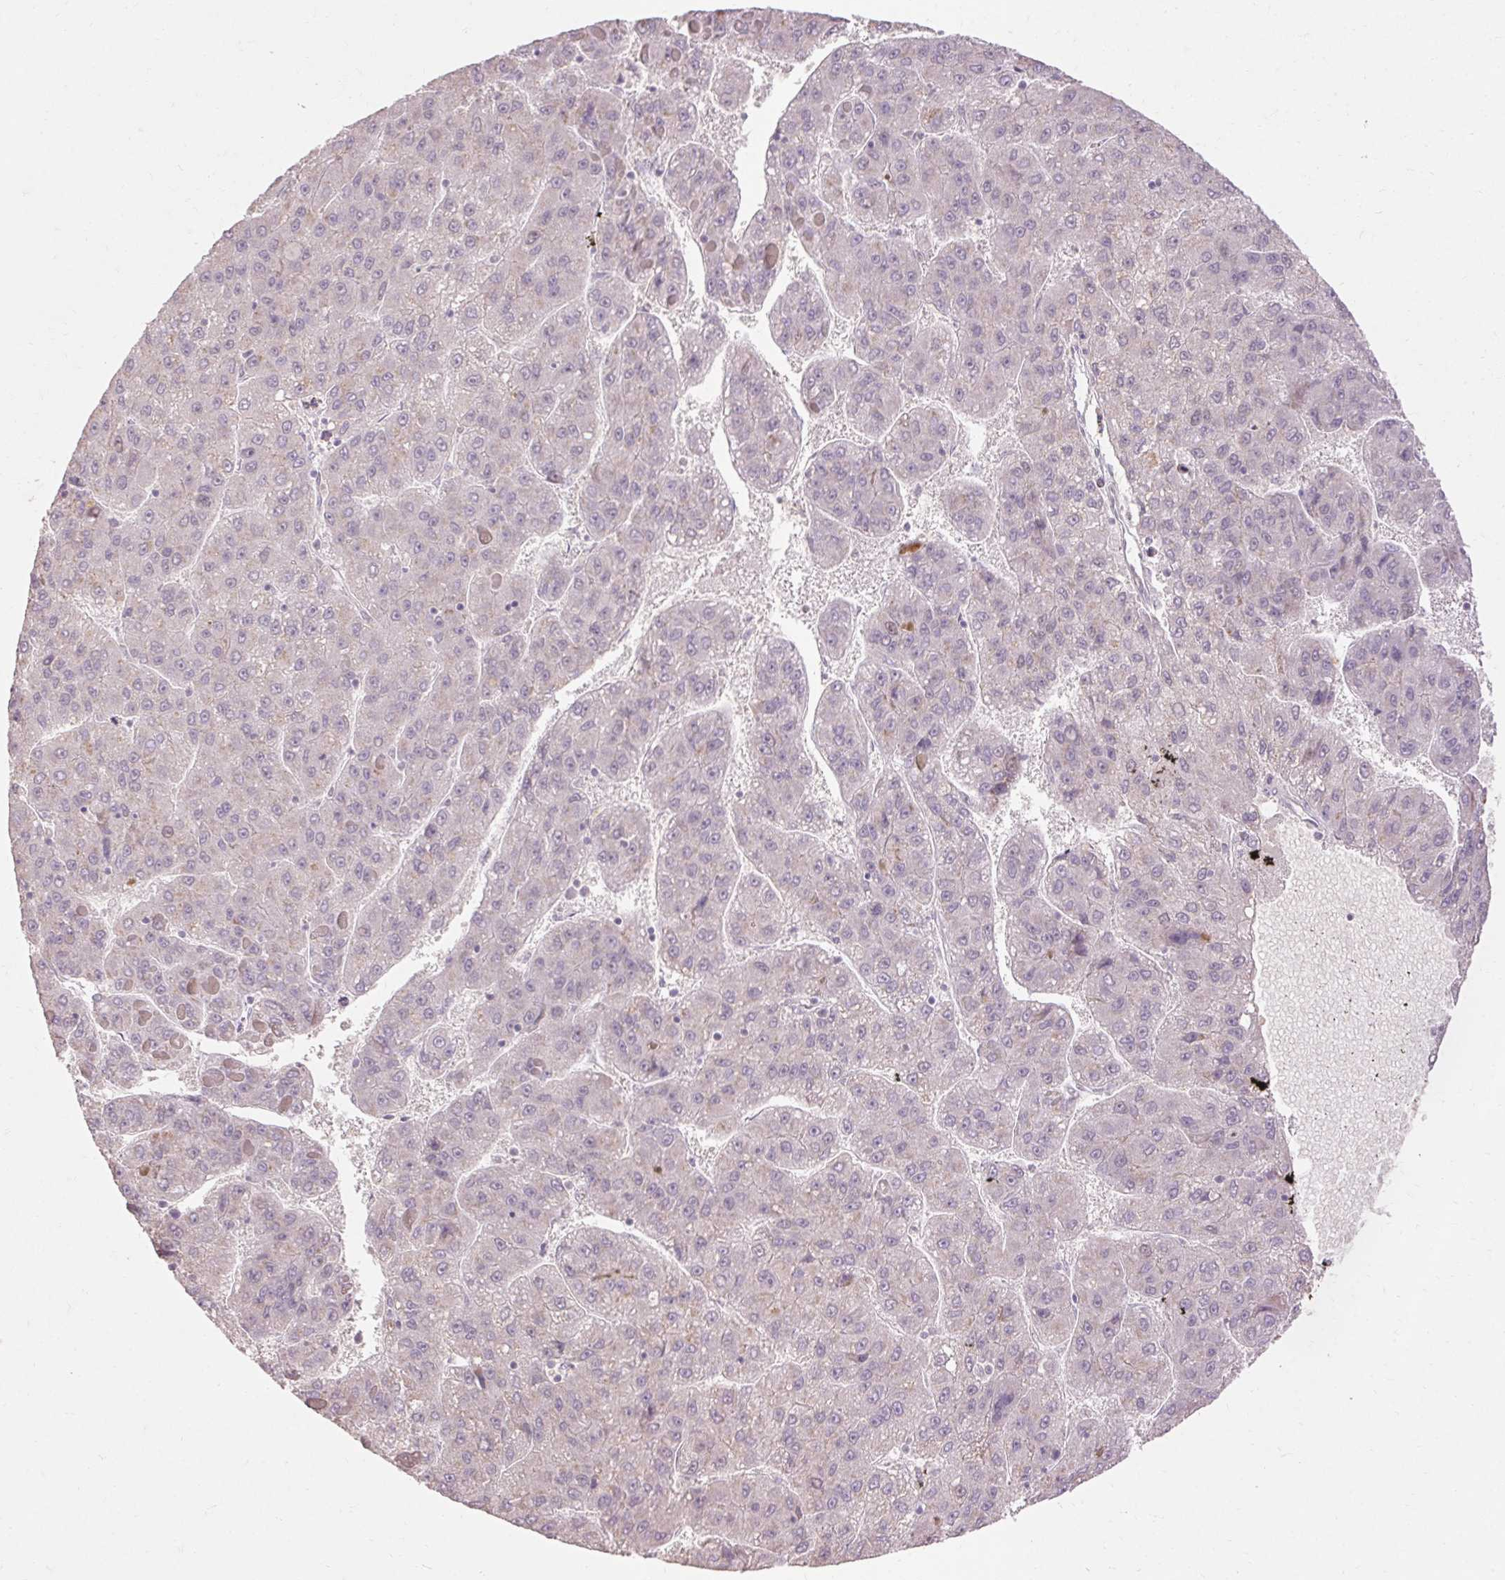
{"staining": {"intensity": "negative", "quantity": "none", "location": "none"}, "tissue": "liver cancer", "cell_type": "Tumor cells", "image_type": "cancer", "snomed": [{"axis": "morphology", "description": "Carcinoma, Hepatocellular, NOS"}, {"axis": "topography", "description": "Liver"}], "caption": "An image of human liver cancer is negative for staining in tumor cells.", "gene": "SKP2", "patient": {"sex": "female", "age": 82}}